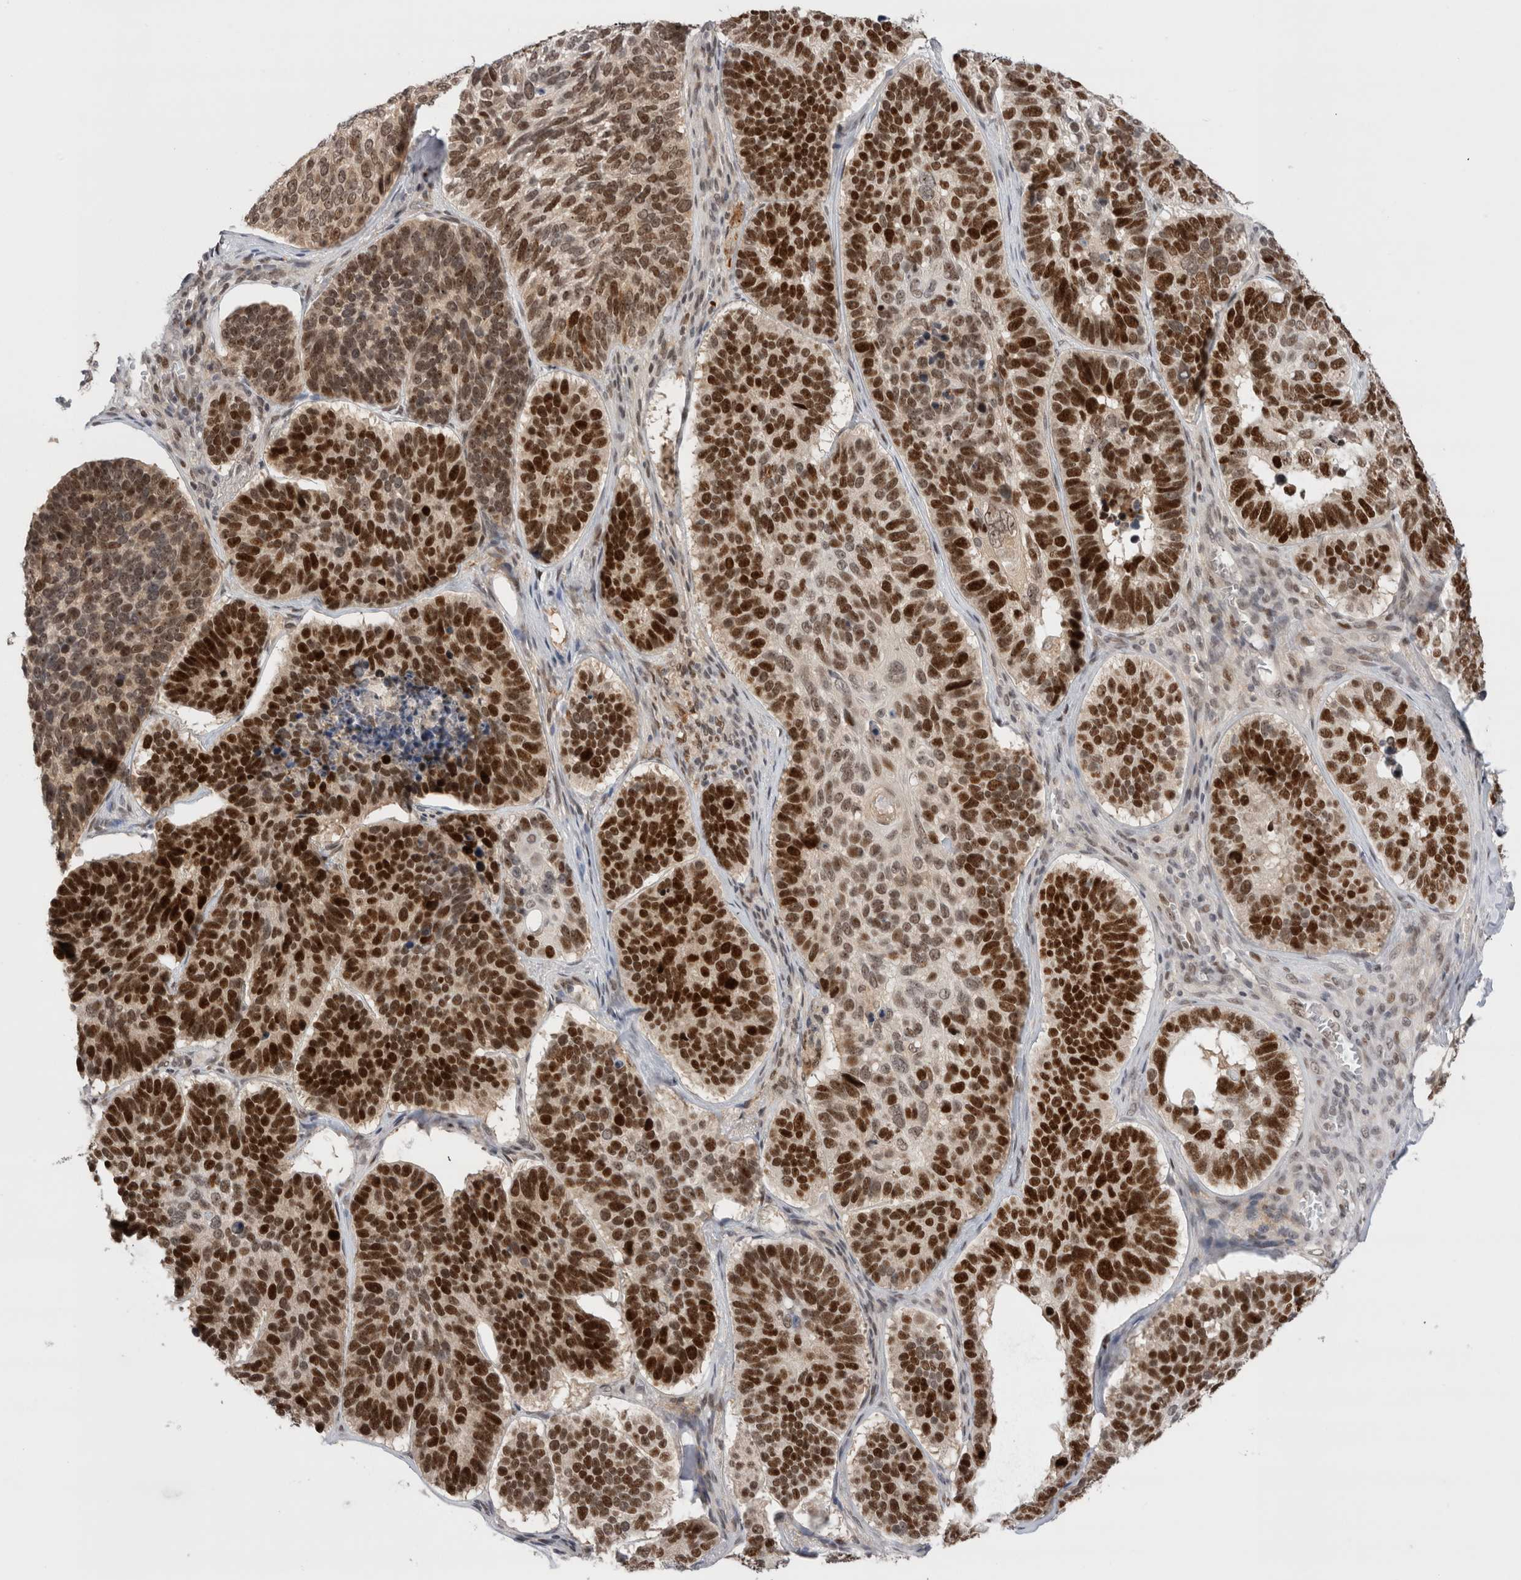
{"staining": {"intensity": "strong", "quantity": ">75%", "location": "nuclear"}, "tissue": "skin cancer", "cell_type": "Tumor cells", "image_type": "cancer", "snomed": [{"axis": "morphology", "description": "Basal cell carcinoma"}, {"axis": "topography", "description": "Skin"}], "caption": "Skin cancer (basal cell carcinoma) was stained to show a protein in brown. There is high levels of strong nuclear expression in about >75% of tumor cells. The staining is performed using DAB (3,3'-diaminobenzidine) brown chromogen to label protein expression. The nuclei are counter-stained blue using hematoxylin.", "gene": "ZNF521", "patient": {"sex": "male", "age": 62}}